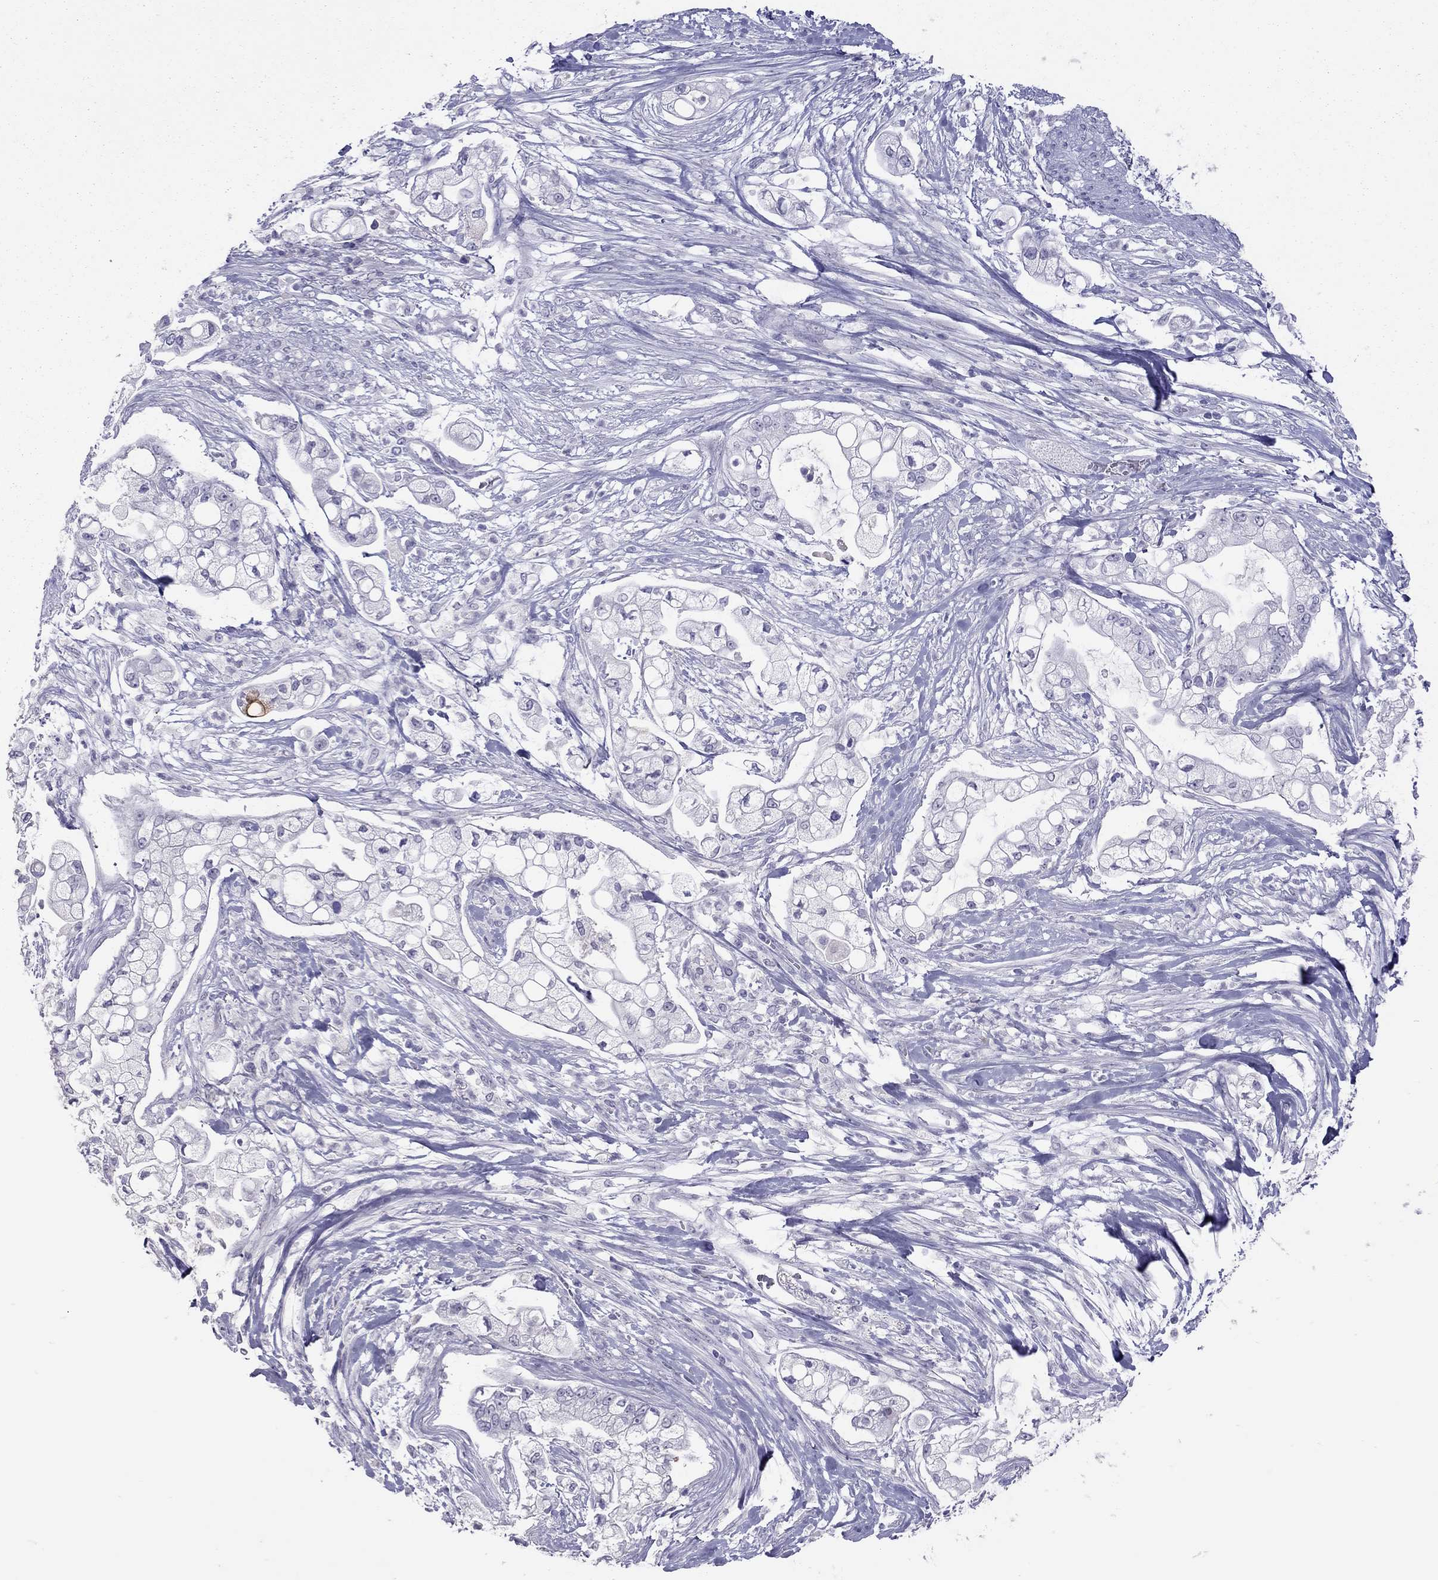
{"staining": {"intensity": "strong", "quantity": "<25%", "location": "cytoplasmic/membranous"}, "tissue": "pancreatic cancer", "cell_type": "Tumor cells", "image_type": "cancer", "snomed": [{"axis": "morphology", "description": "Adenocarcinoma, NOS"}, {"axis": "topography", "description": "Pancreas"}], "caption": "Strong cytoplasmic/membranous staining for a protein is identified in about <25% of tumor cells of pancreatic cancer using IHC.", "gene": "MUC16", "patient": {"sex": "female", "age": 69}}